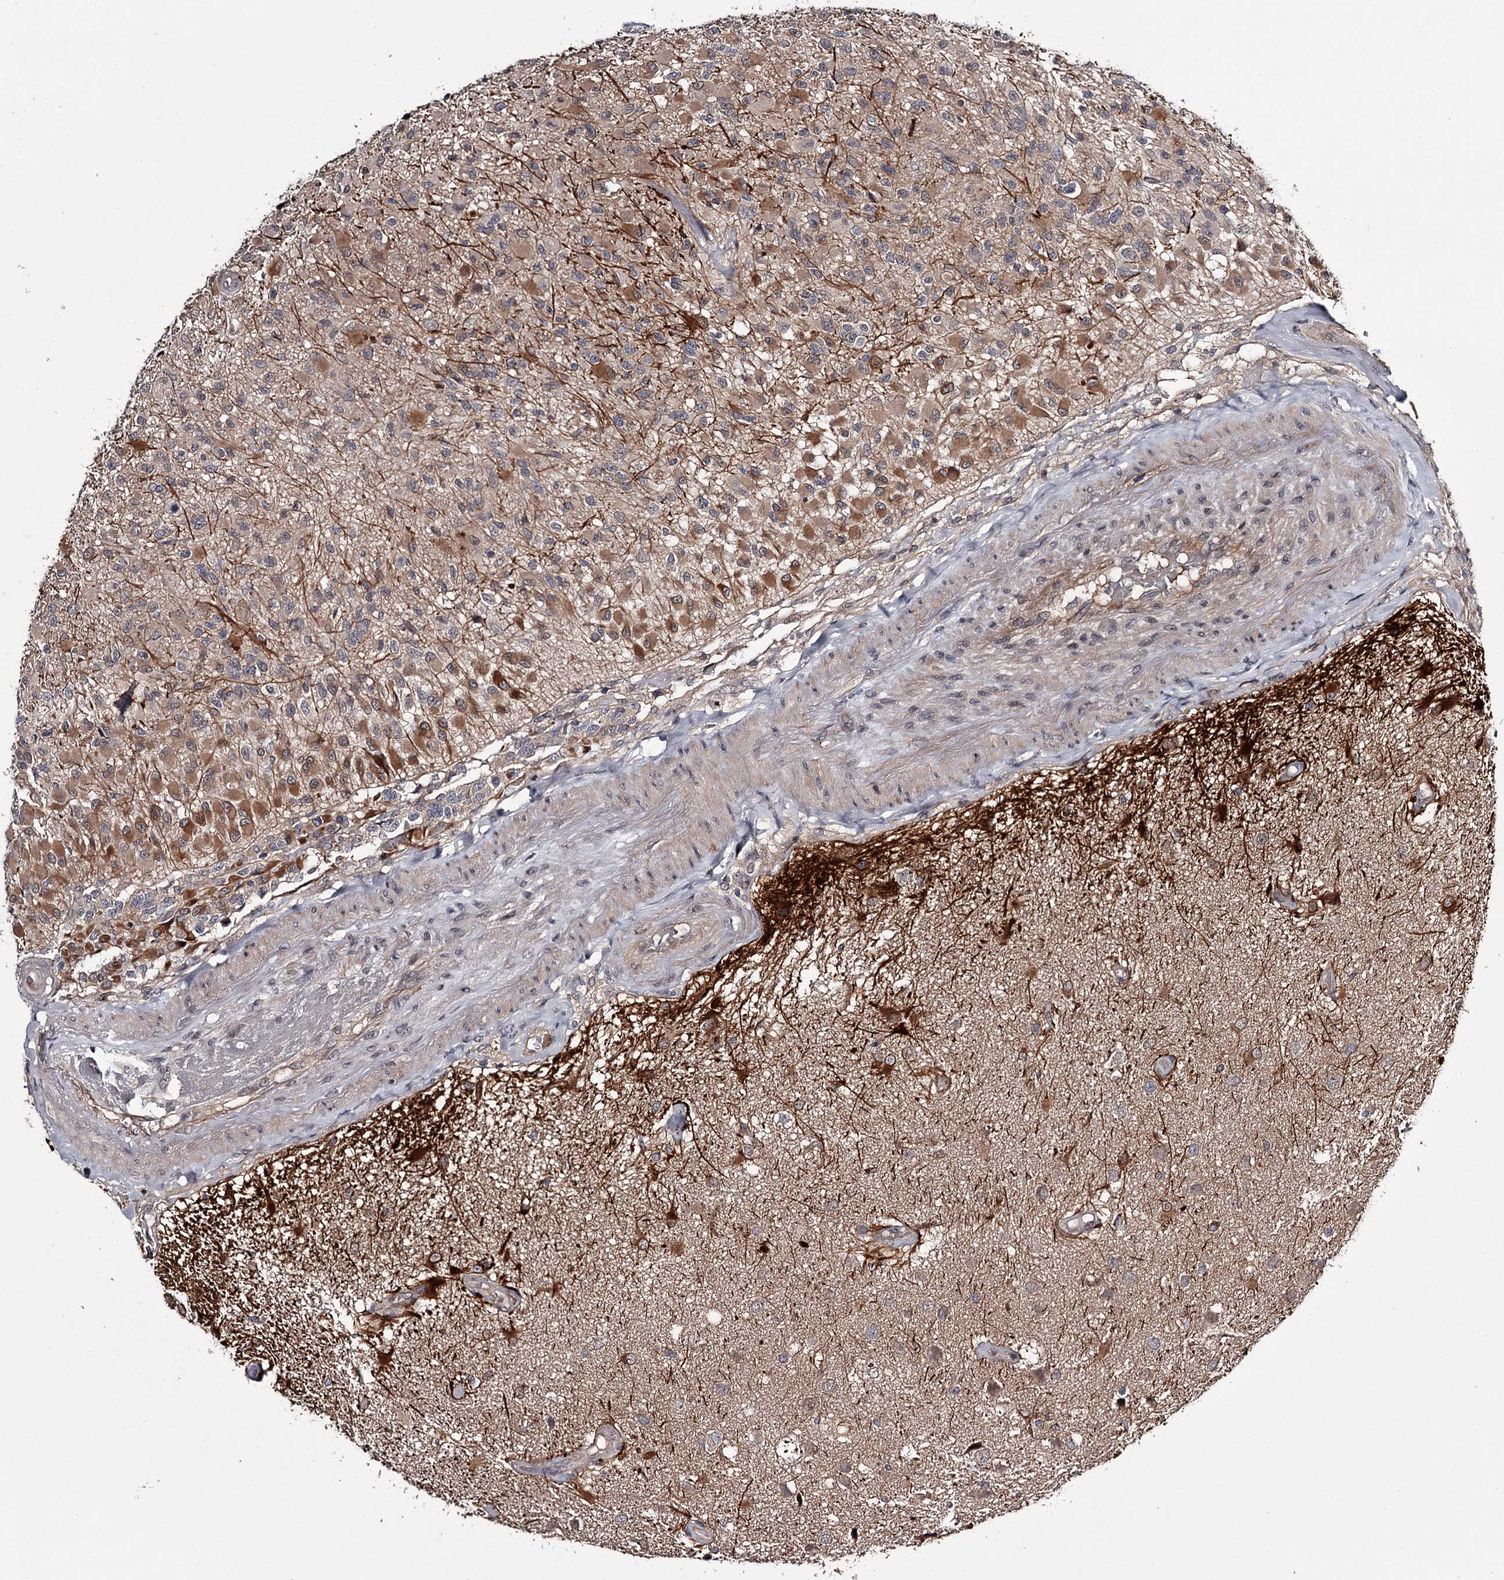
{"staining": {"intensity": "moderate", "quantity": "25%-75%", "location": "cytoplasmic/membranous"}, "tissue": "glioma", "cell_type": "Tumor cells", "image_type": "cancer", "snomed": [{"axis": "morphology", "description": "Glioma, malignant, High grade"}, {"axis": "morphology", "description": "Glioblastoma, NOS"}, {"axis": "topography", "description": "Brain"}], "caption": "About 25%-75% of tumor cells in human glioma reveal moderate cytoplasmic/membranous protein expression as visualized by brown immunohistochemical staining.", "gene": "DAO", "patient": {"sex": "male", "age": 60}}